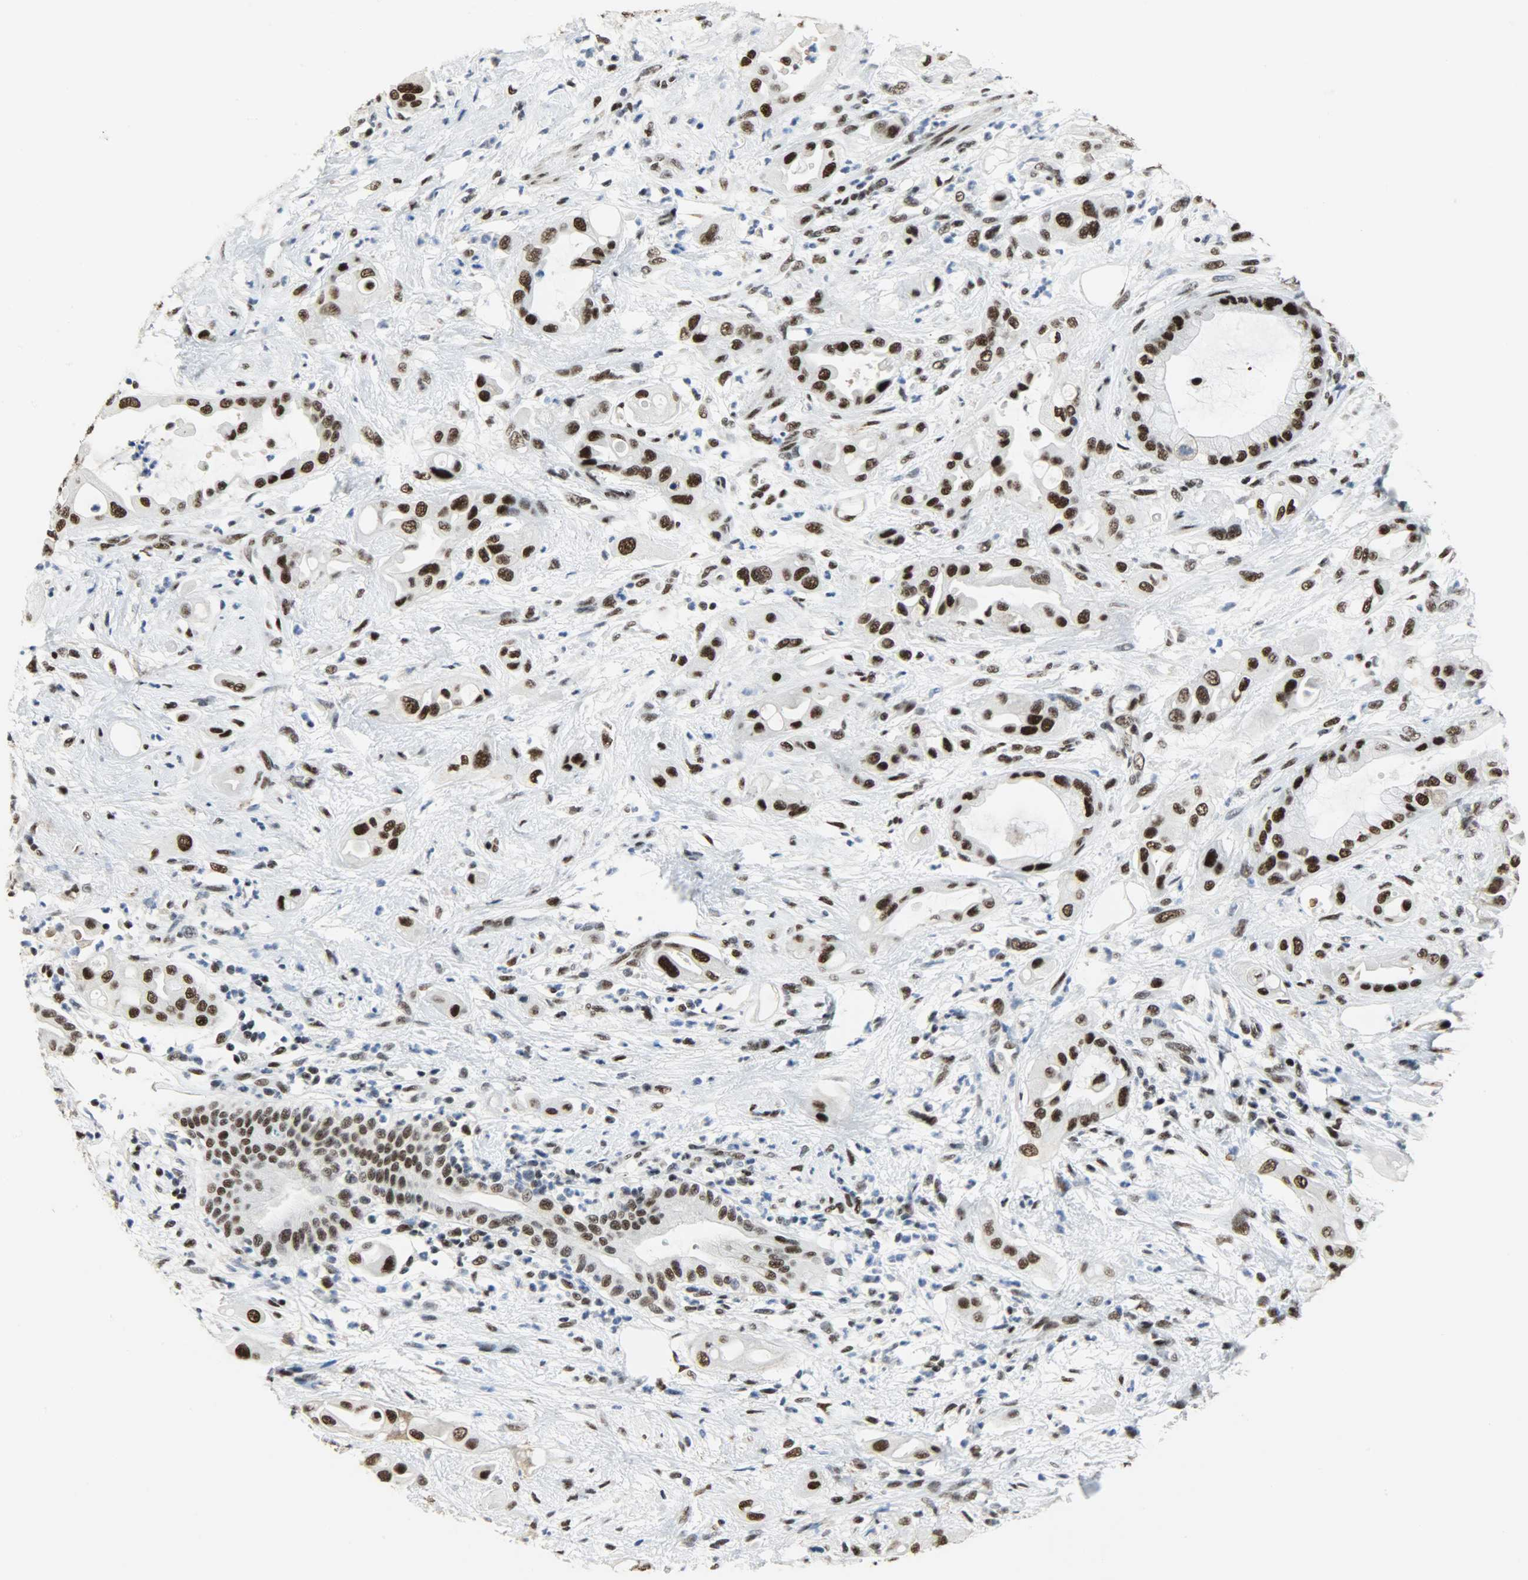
{"staining": {"intensity": "strong", "quantity": ">75%", "location": "nuclear"}, "tissue": "pancreatic cancer", "cell_type": "Tumor cells", "image_type": "cancer", "snomed": [{"axis": "morphology", "description": "Adenocarcinoma, NOS"}, {"axis": "morphology", "description": "Adenocarcinoma, metastatic, NOS"}, {"axis": "topography", "description": "Lymph node"}, {"axis": "topography", "description": "Pancreas"}, {"axis": "topography", "description": "Duodenum"}], "caption": "Immunohistochemistry (IHC) micrograph of pancreatic cancer stained for a protein (brown), which exhibits high levels of strong nuclear staining in about >75% of tumor cells.", "gene": "SSB", "patient": {"sex": "female", "age": 64}}